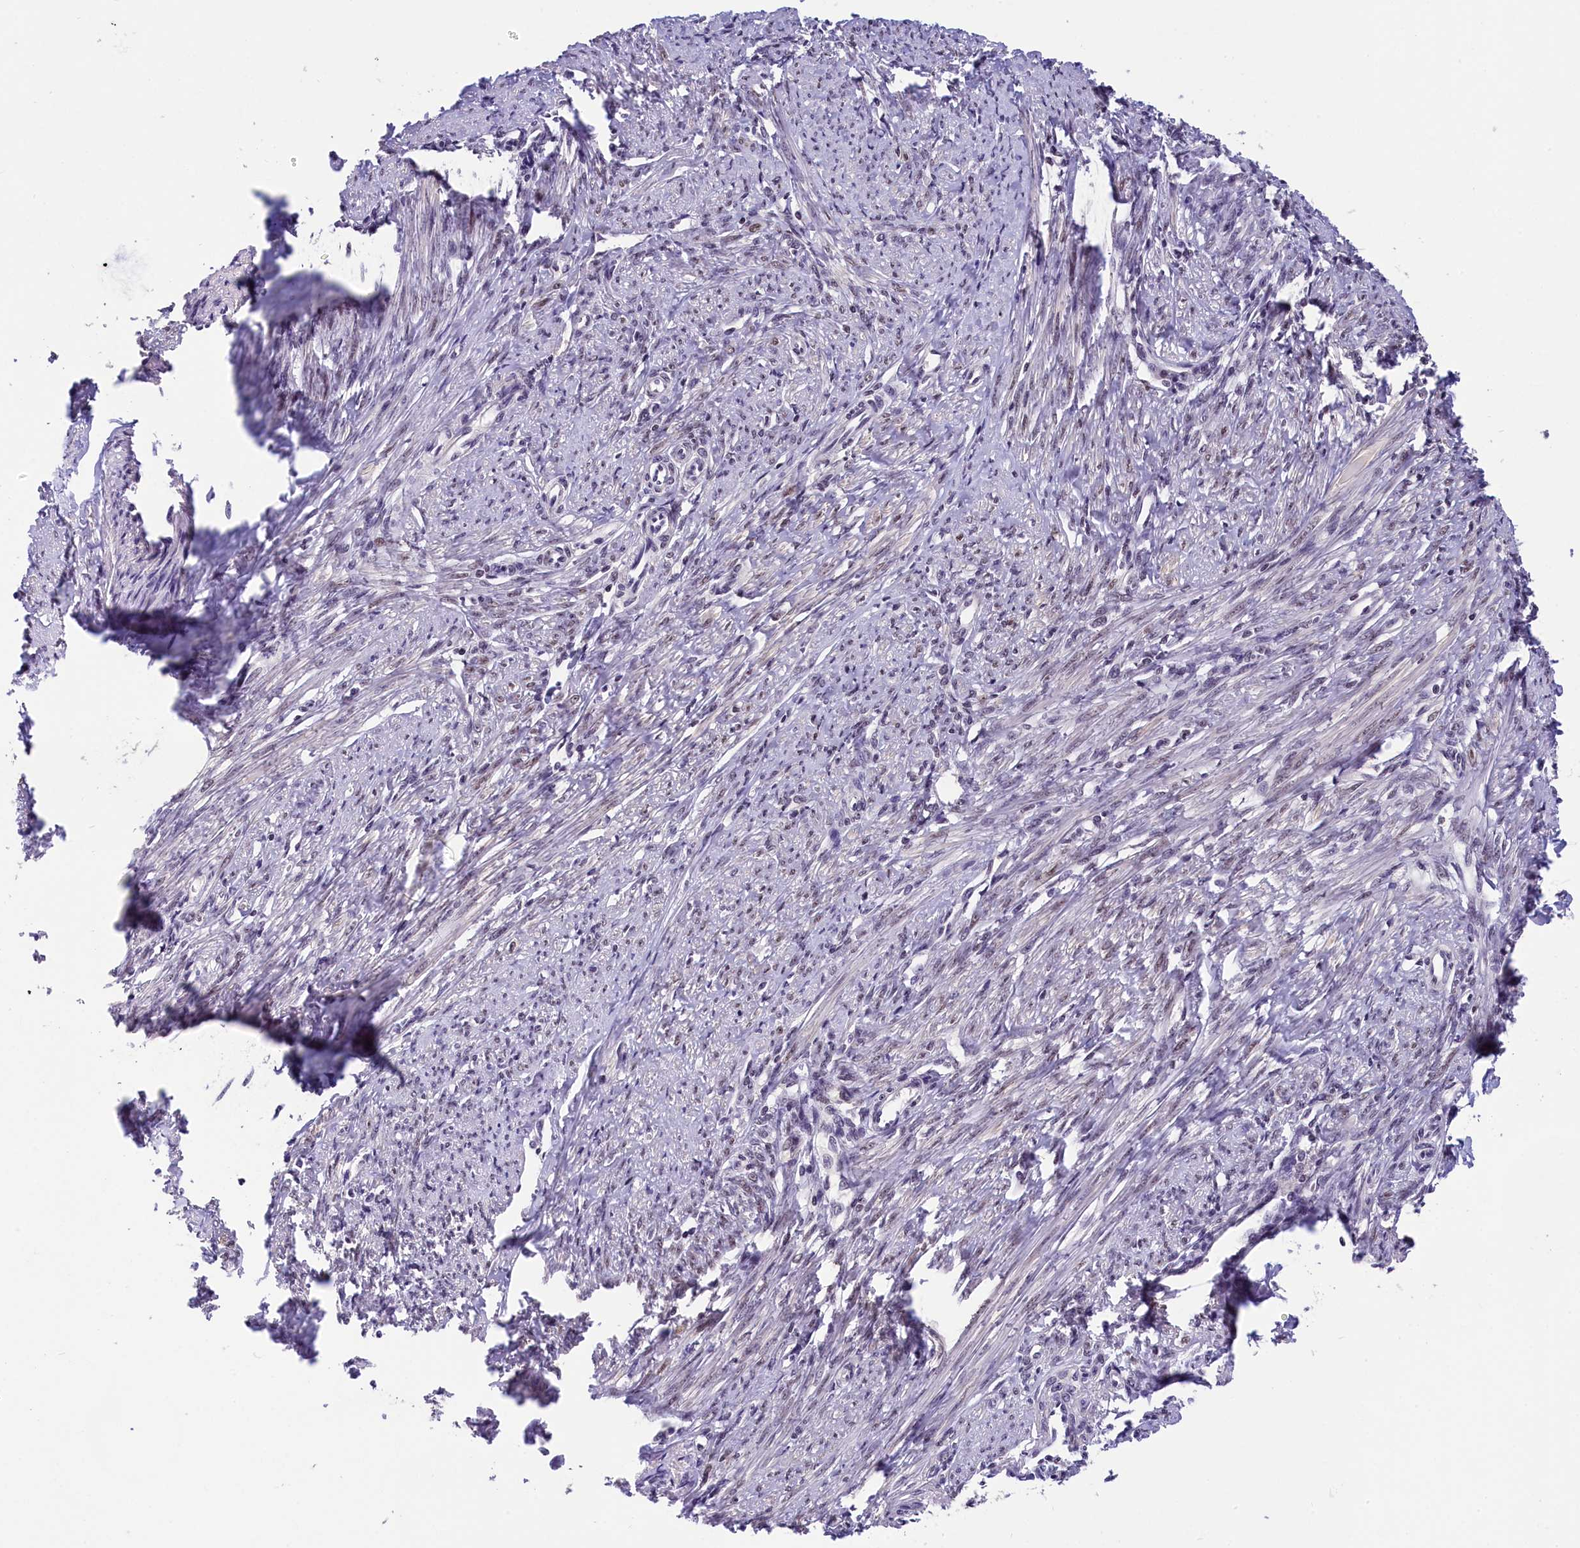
{"staining": {"intensity": "weak", "quantity": "25%-75%", "location": "nuclear"}, "tissue": "smooth muscle", "cell_type": "Smooth muscle cells", "image_type": "normal", "snomed": [{"axis": "morphology", "description": "Normal tissue, NOS"}, {"axis": "topography", "description": "Smooth muscle"}, {"axis": "topography", "description": "Uterus"}], "caption": "Protein analysis of normal smooth muscle exhibits weak nuclear staining in approximately 25%-75% of smooth muscle cells. The staining was performed using DAB, with brown indicating positive protein expression. Nuclei are stained blue with hematoxylin.", "gene": "ZC3H4", "patient": {"sex": "female", "age": 59}}